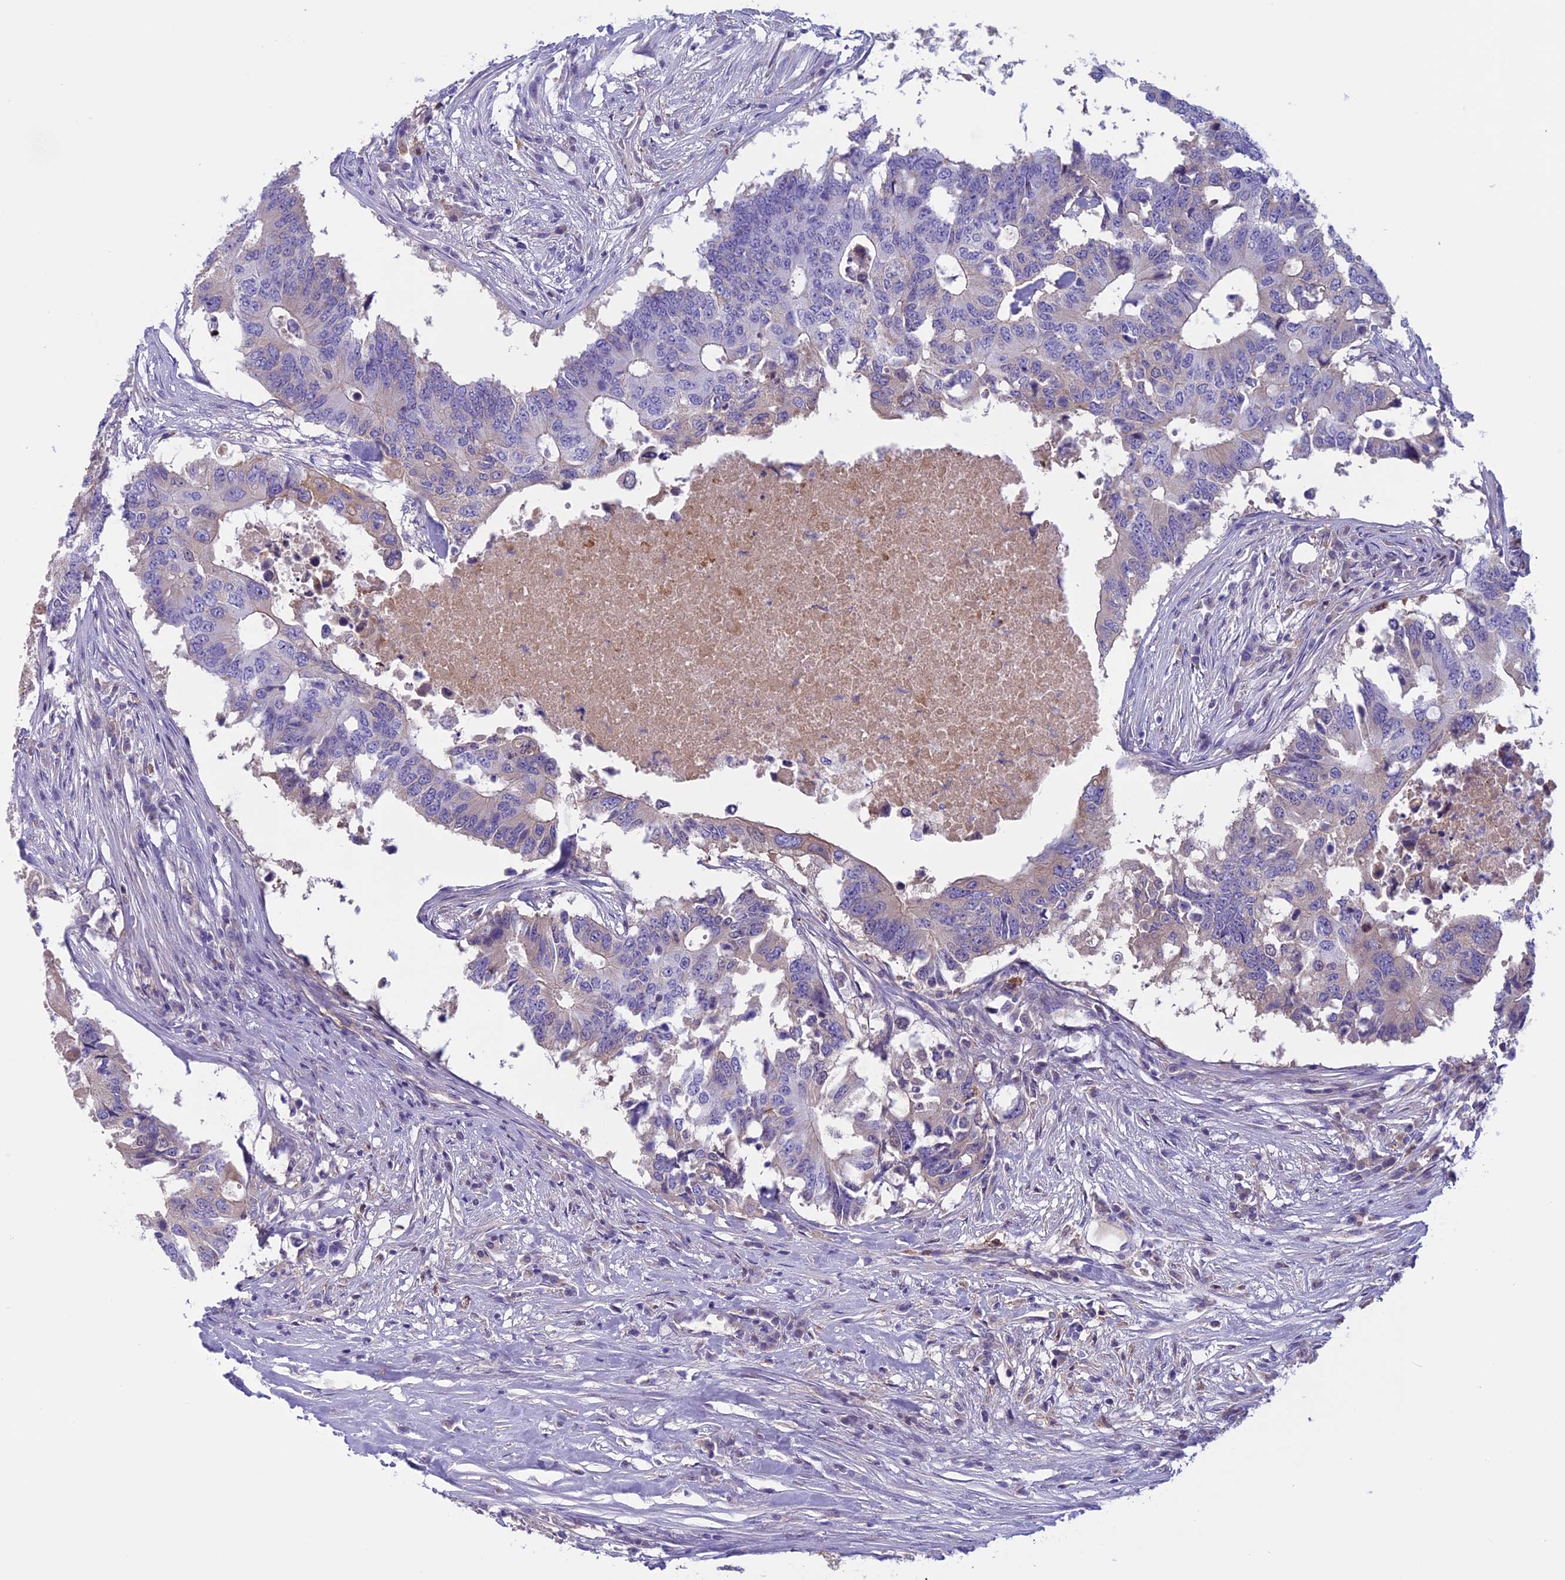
{"staining": {"intensity": "negative", "quantity": "none", "location": "none"}, "tissue": "colorectal cancer", "cell_type": "Tumor cells", "image_type": "cancer", "snomed": [{"axis": "morphology", "description": "Adenocarcinoma, NOS"}, {"axis": "topography", "description": "Colon"}], "caption": "The immunohistochemistry (IHC) micrograph has no significant positivity in tumor cells of colorectal adenocarcinoma tissue.", "gene": "ANGPTL2", "patient": {"sex": "male", "age": 71}}